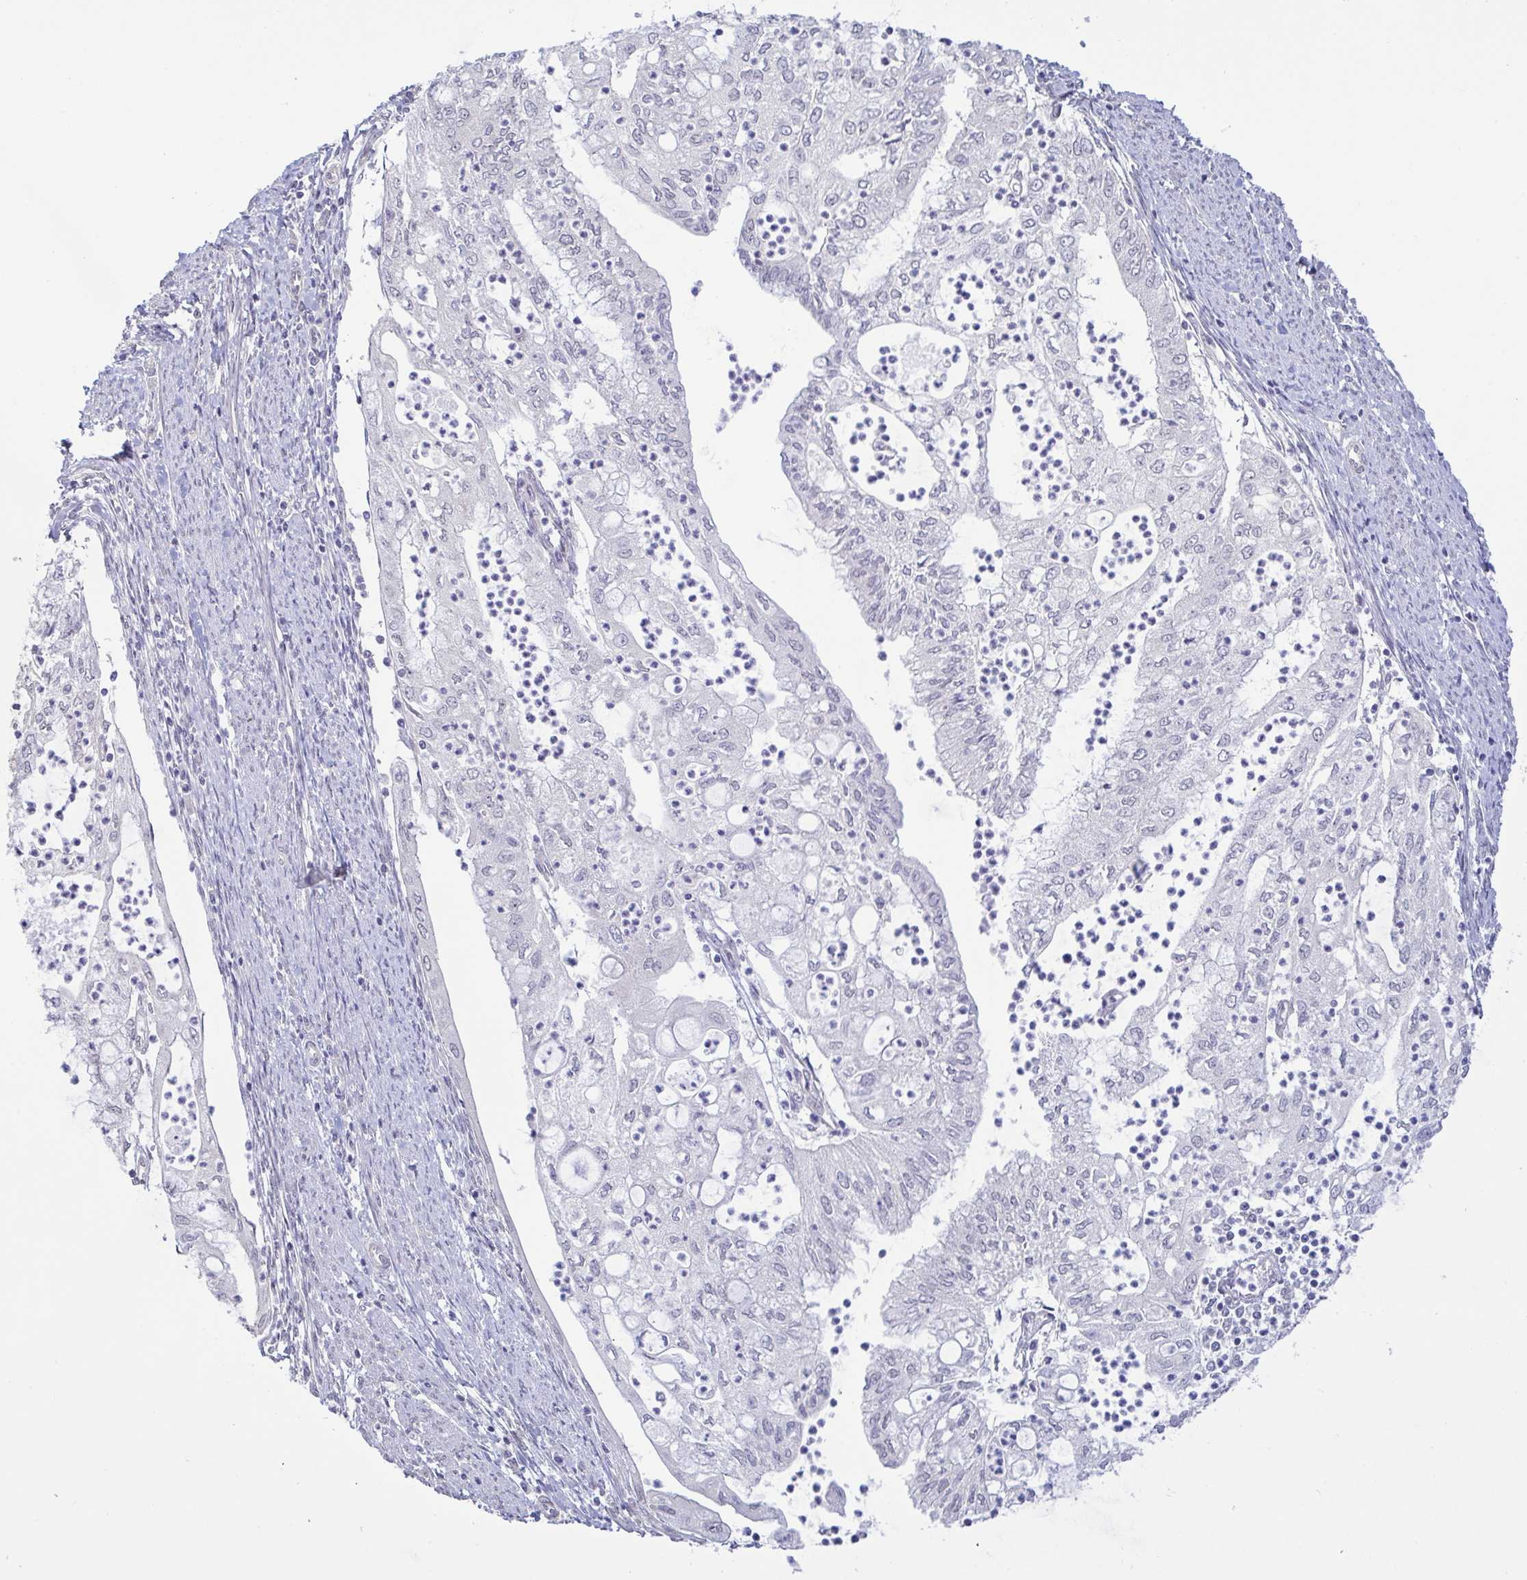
{"staining": {"intensity": "negative", "quantity": "none", "location": "none"}, "tissue": "endometrial cancer", "cell_type": "Tumor cells", "image_type": "cancer", "snomed": [{"axis": "morphology", "description": "Adenocarcinoma, NOS"}, {"axis": "topography", "description": "Endometrium"}], "caption": "Tumor cells show no significant protein expression in adenocarcinoma (endometrial).", "gene": "HYPK", "patient": {"sex": "female", "age": 75}}